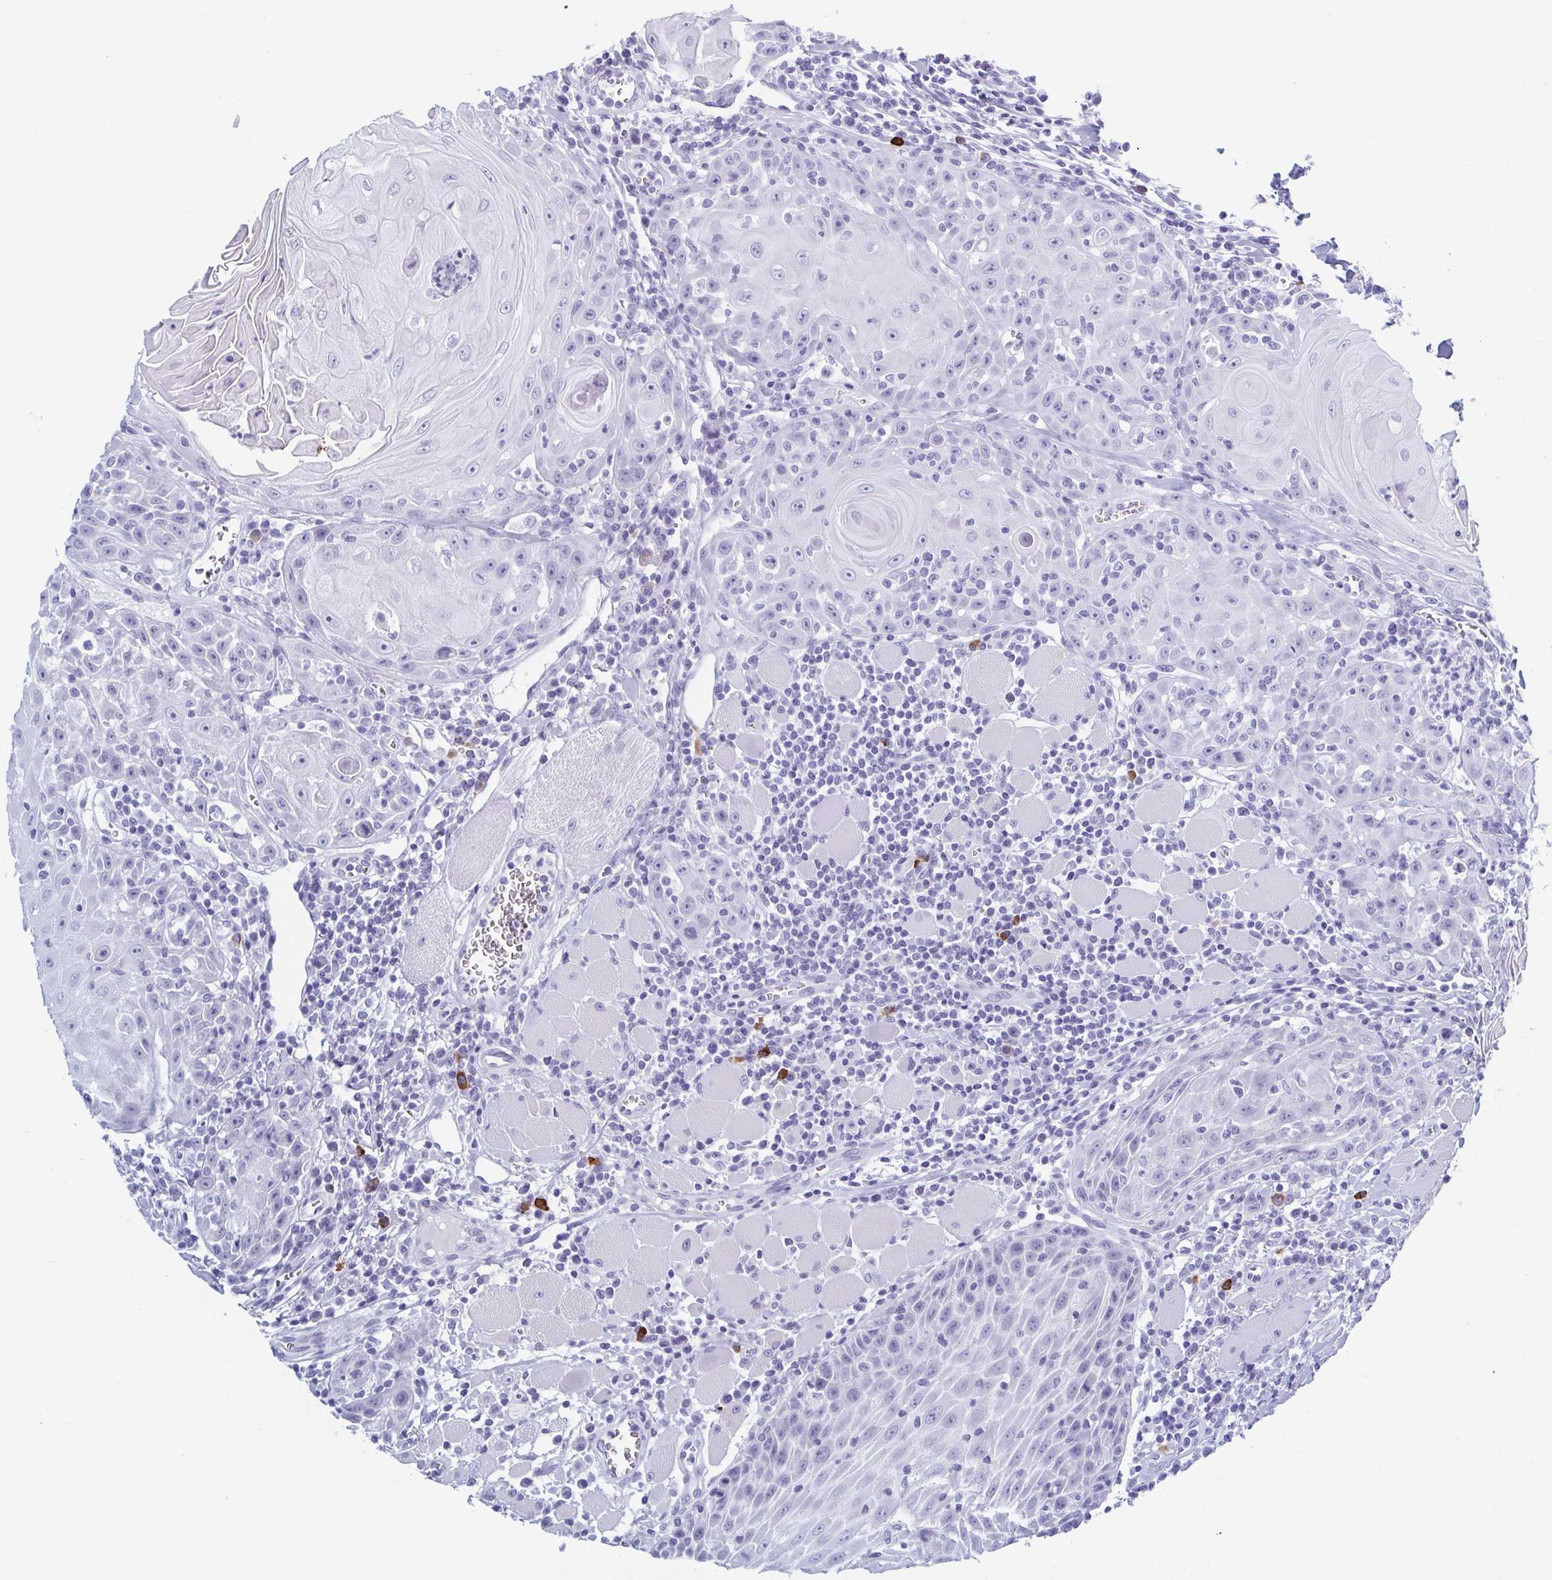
{"staining": {"intensity": "negative", "quantity": "none", "location": "none"}, "tissue": "head and neck cancer", "cell_type": "Tumor cells", "image_type": "cancer", "snomed": [{"axis": "morphology", "description": "Squamous cell carcinoma, NOS"}, {"axis": "topography", "description": "Head-Neck"}], "caption": "A histopathology image of human head and neck cancer is negative for staining in tumor cells. (DAB (3,3'-diaminobenzidine) immunohistochemistry visualized using brightfield microscopy, high magnification).", "gene": "ZFP64", "patient": {"sex": "male", "age": 52}}